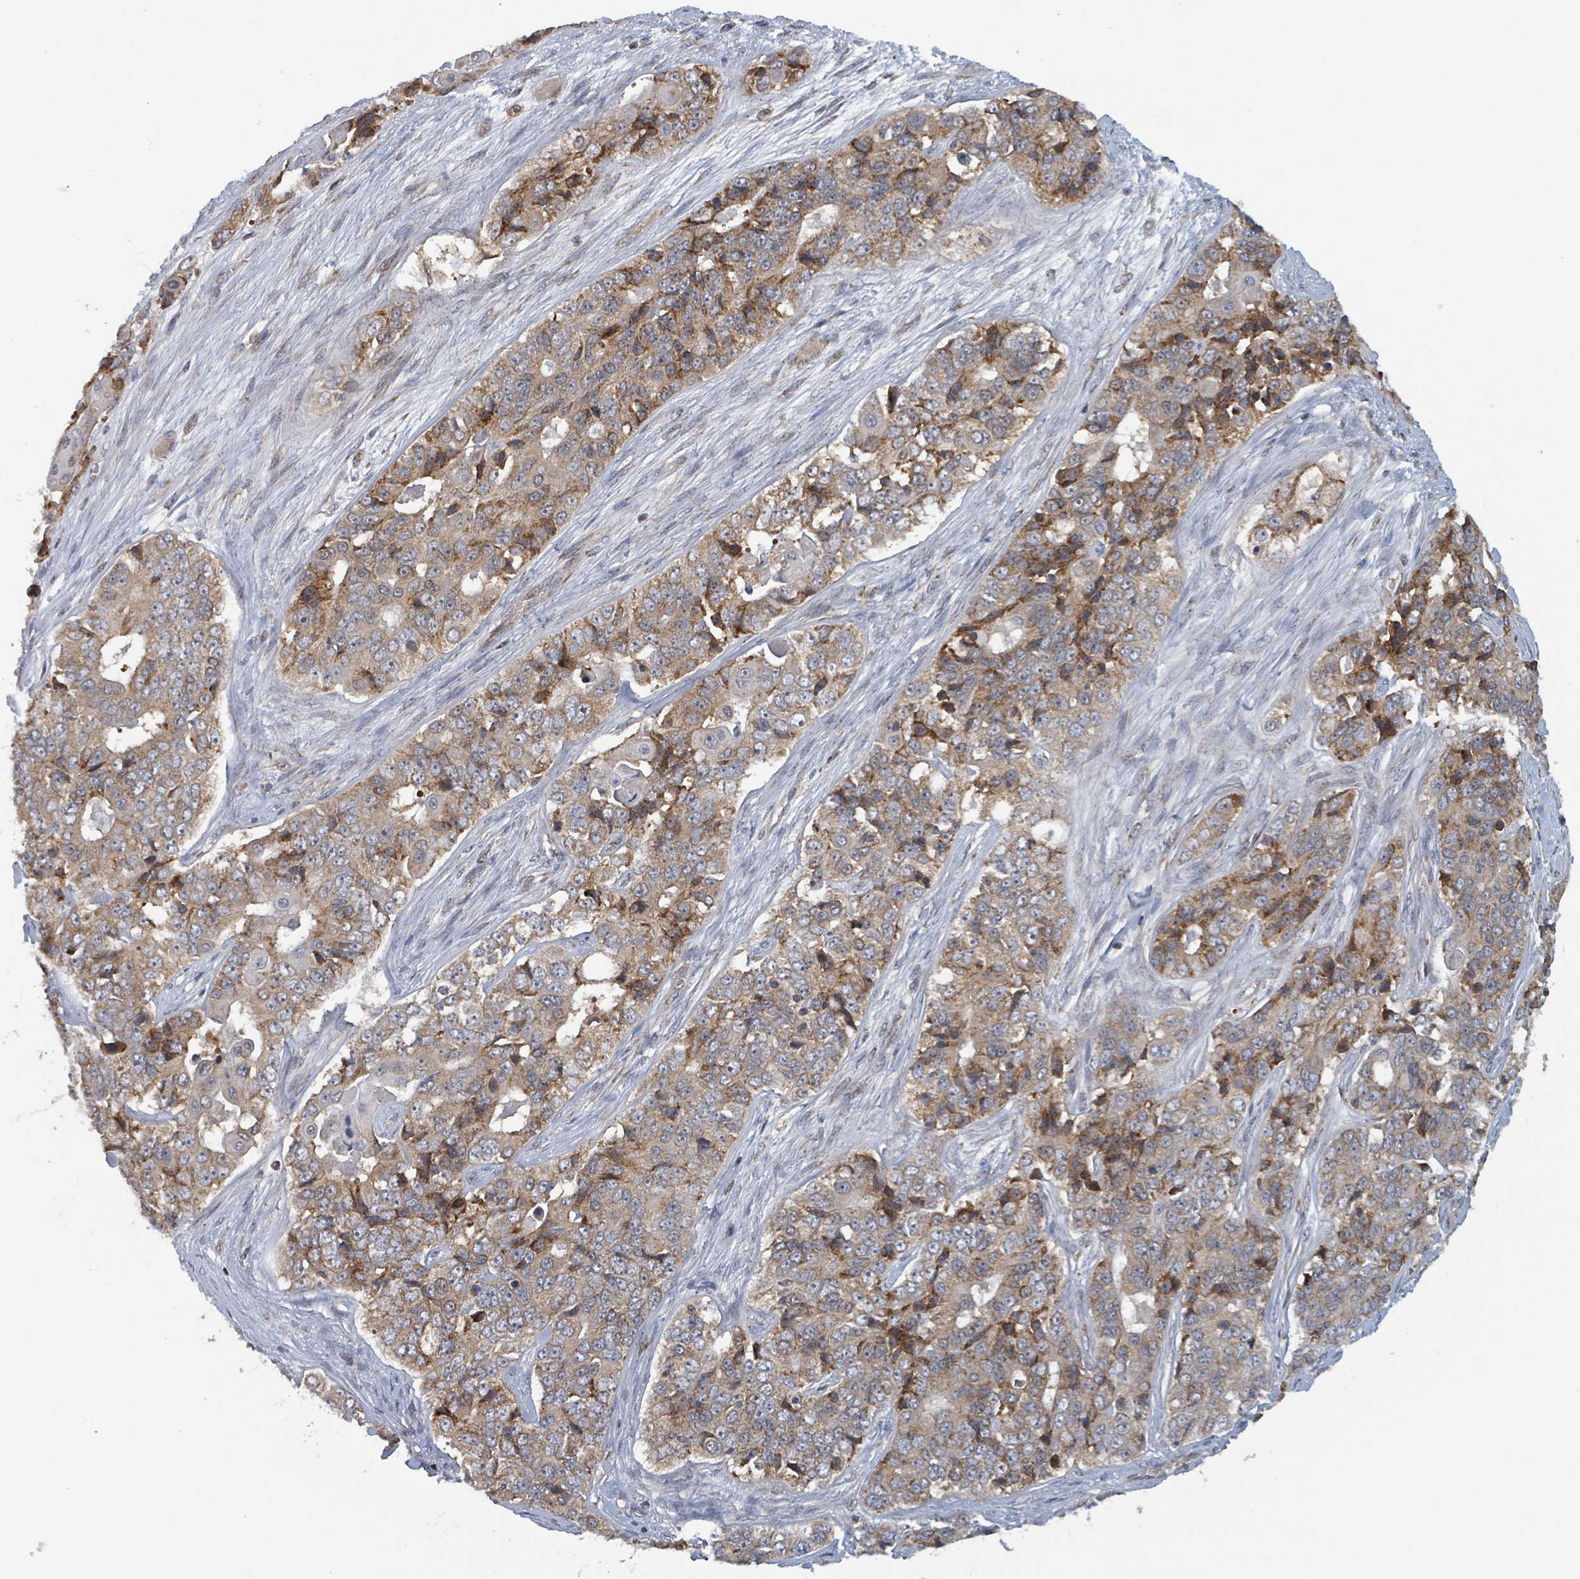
{"staining": {"intensity": "moderate", "quantity": ">75%", "location": "cytoplasmic/membranous"}, "tissue": "ovarian cancer", "cell_type": "Tumor cells", "image_type": "cancer", "snomed": [{"axis": "morphology", "description": "Carcinoma, endometroid"}, {"axis": "topography", "description": "Ovary"}], "caption": "Tumor cells demonstrate moderate cytoplasmic/membranous expression in about >75% of cells in ovarian cancer.", "gene": "HIVEP1", "patient": {"sex": "female", "age": 51}}